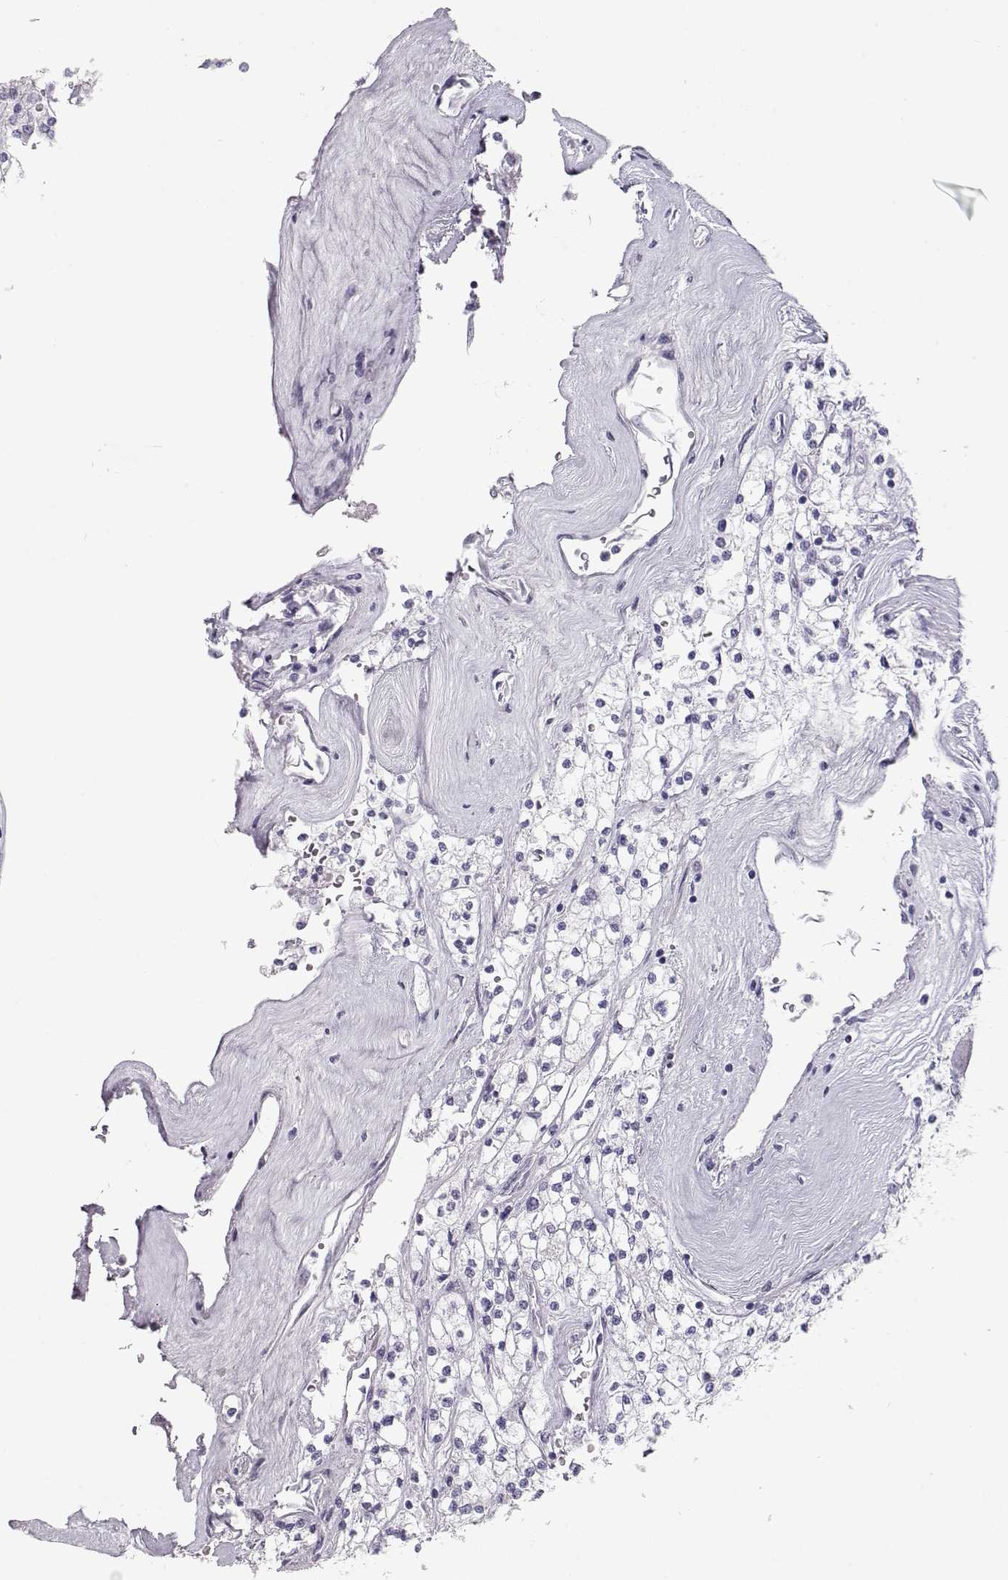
{"staining": {"intensity": "negative", "quantity": "none", "location": "none"}, "tissue": "renal cancer", "cell_type": "Tumor cells", "image_type": "cancer", "snomed": [{"axis": "morphology", "description": "Adenocarcinoma, NOS"}, {"axis": "topography", "description": "Kidney"}], "caption": "This image is of renal adenocarcinoma stained with IHC to label a protein in brown with the nuclei are counter-stained blue. There is no positivity in tumor cells. Nuclei are stained in blue.", "gene": "SLITRK3", "patient": {"sex": "male", "age": 80}}